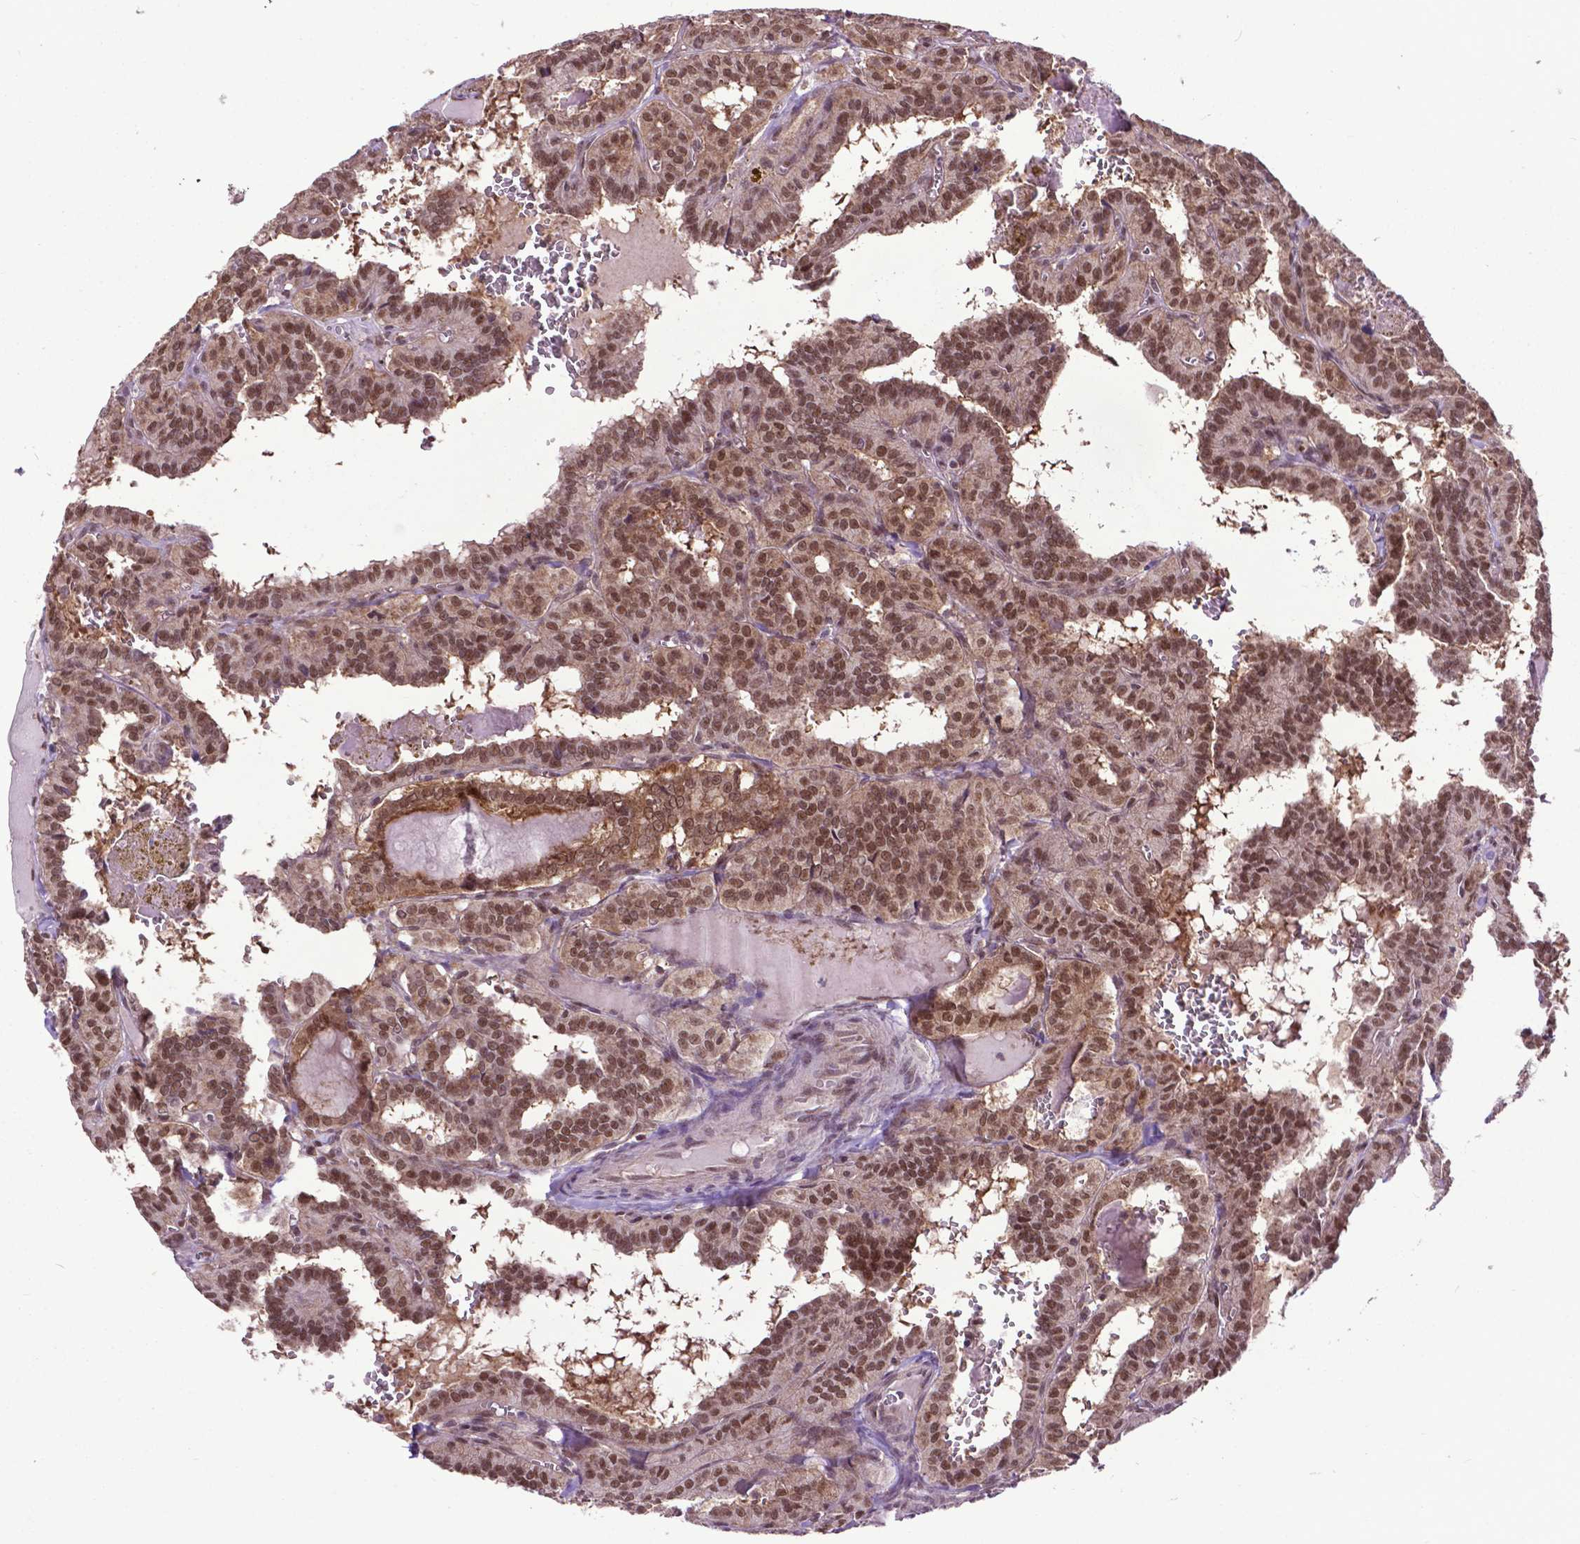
{"staining": {"intensity": "moderate", "quantity": ">75%", "location": "nuclear"}, "tissue": "thyroid cancer", "cell_type": "Tumor cells", "image_type": "cancer", "snomed": [{"axis": "morphology", "description": "Papillary adenocarcinoma, NOS"}, {"axis": "topography", "description": "Thyroid gland"}], "caption": "Approximately >75% of tumor cells in thyroid cancer display moderate nuclear protein expression as visualized by brown immunohistochemical staining.", "gene": "FAF1", "patient": {"sex": "female", "age": 21}}